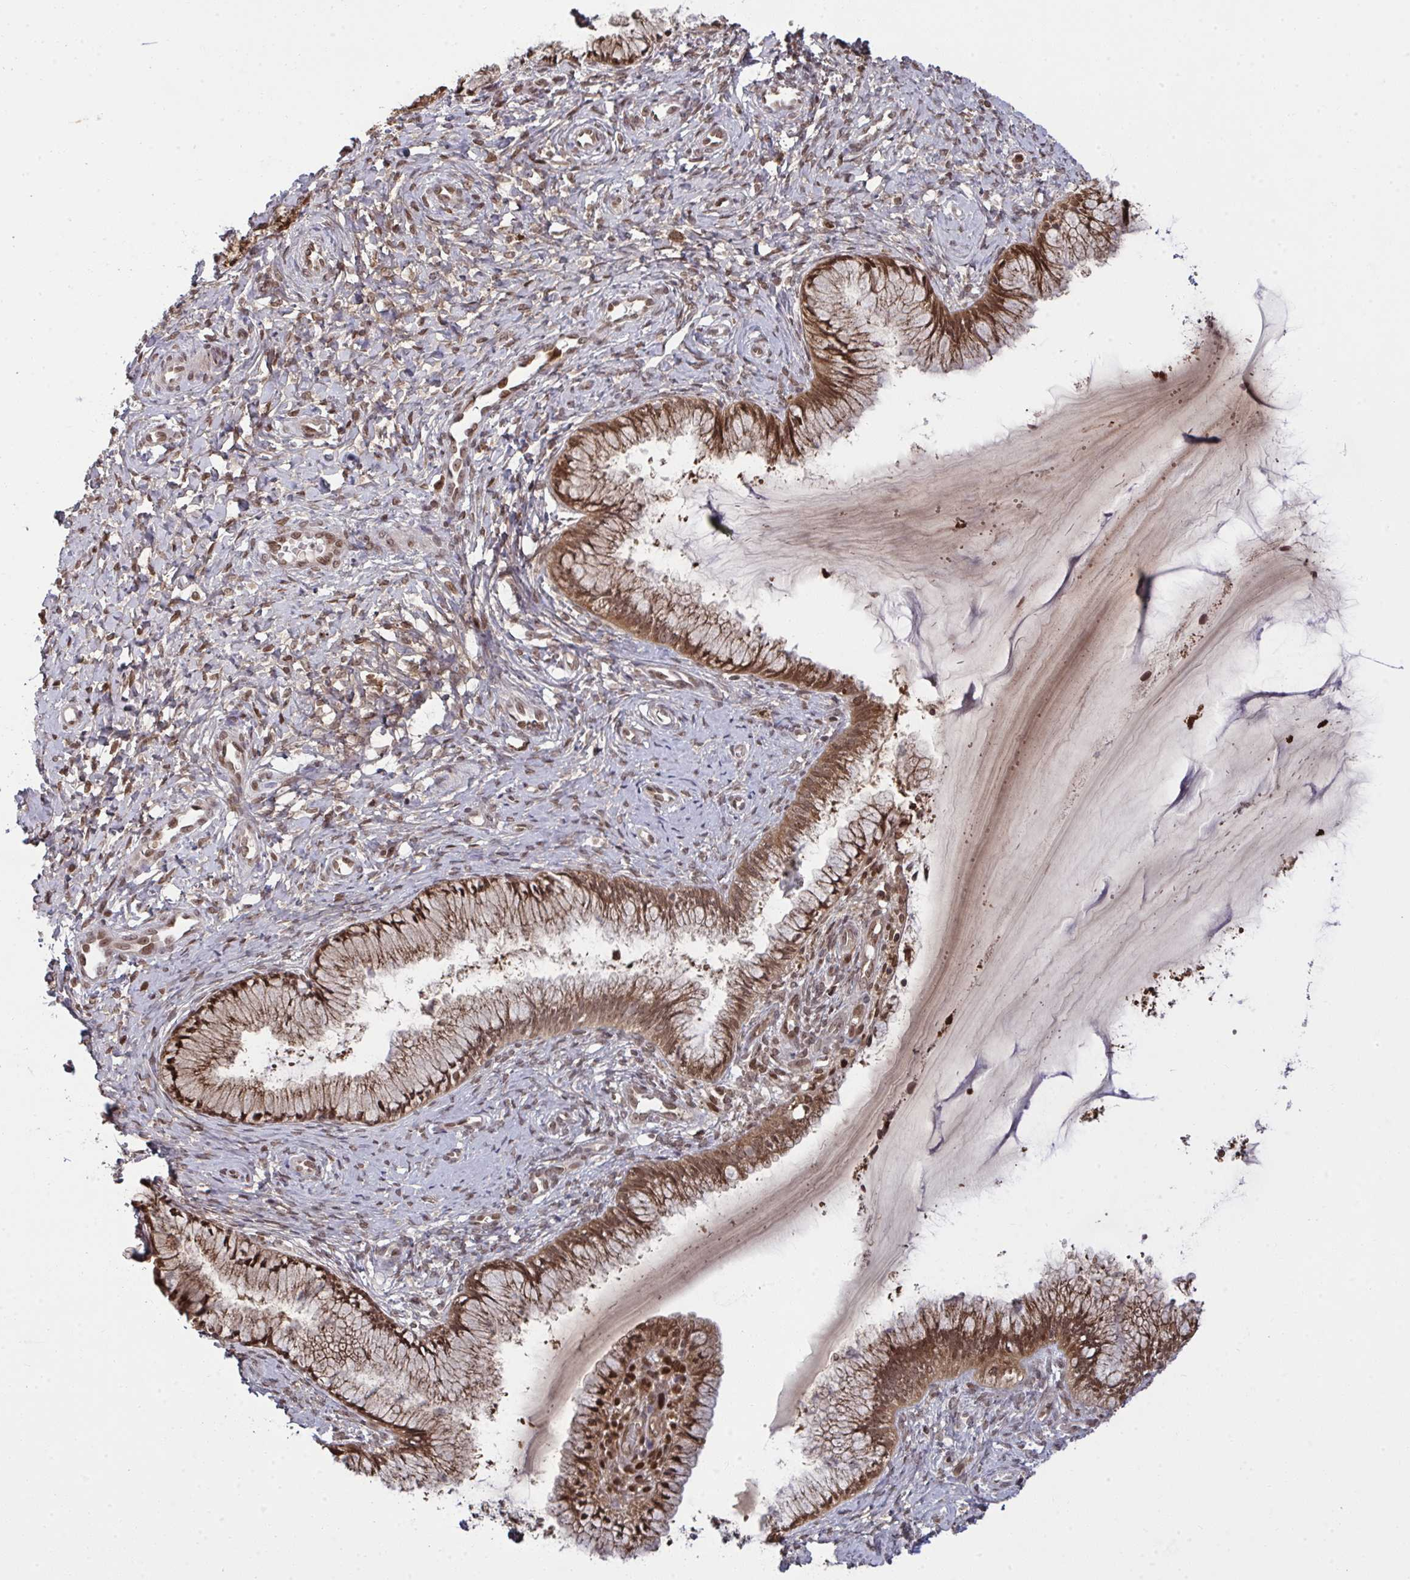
{"staining": {"intensity": "moderate", "quantity": ">75%", "location": "cytoplasmic/membranous,nuclear"}, "tissue": "cervix", "cell_type": "Glandular cells", "image_type": "normal", "snomed": [{"axis": "morphology", "description": "Normal tissue, NOS"}, {"axis": "topography", "description": "Cervix"}], "caption": "This photomicrograph exhibits normal cervix stained with immunohistochemistry to label a protein in brown. The cytoplasmic/membranous,nuclear of glandular cells show moderate positivity for the protein. Nuclei are counter-stained blue.", "gene": "UXT", "patient": {"sex": "female", "age": 37}}